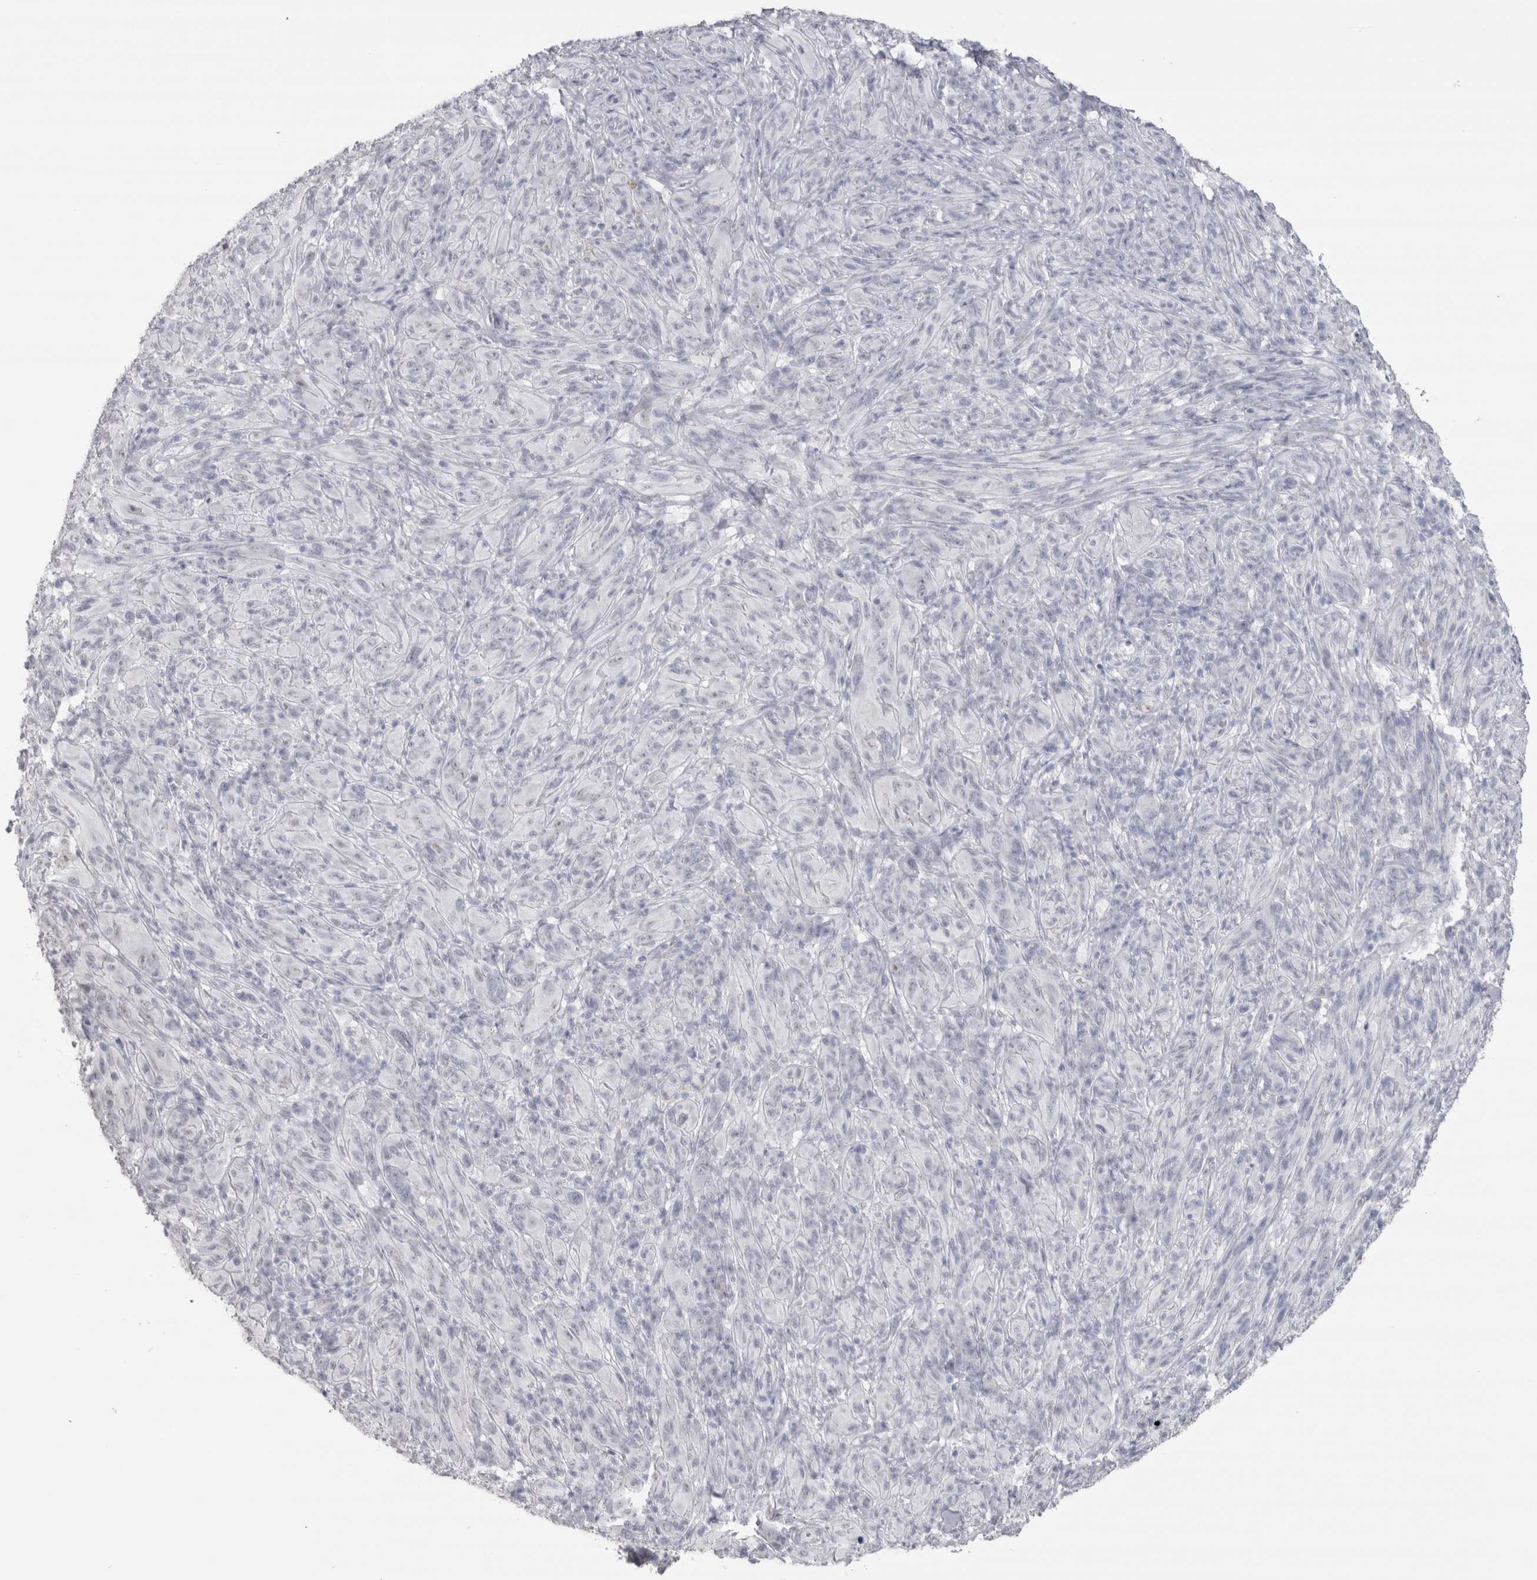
{"staining": {"intensity": "negative", "quantity": "none", "location": "none"}, "tissue": "melanoma", "cell_type": "Tumor cells", "image_type": "cancer", "snomed": [{"axis": "morphology", "description": "Malignant melanoma, NOS"}, {"axis": "topography", "description": "Skin of head"}], "caption": "Human melanoma stained for a protein using immunohistochemistry (IHC) shows no positivity in tumor cells.", "gene": "CDH17", "patient": {"sex": "male", "age": 96}}